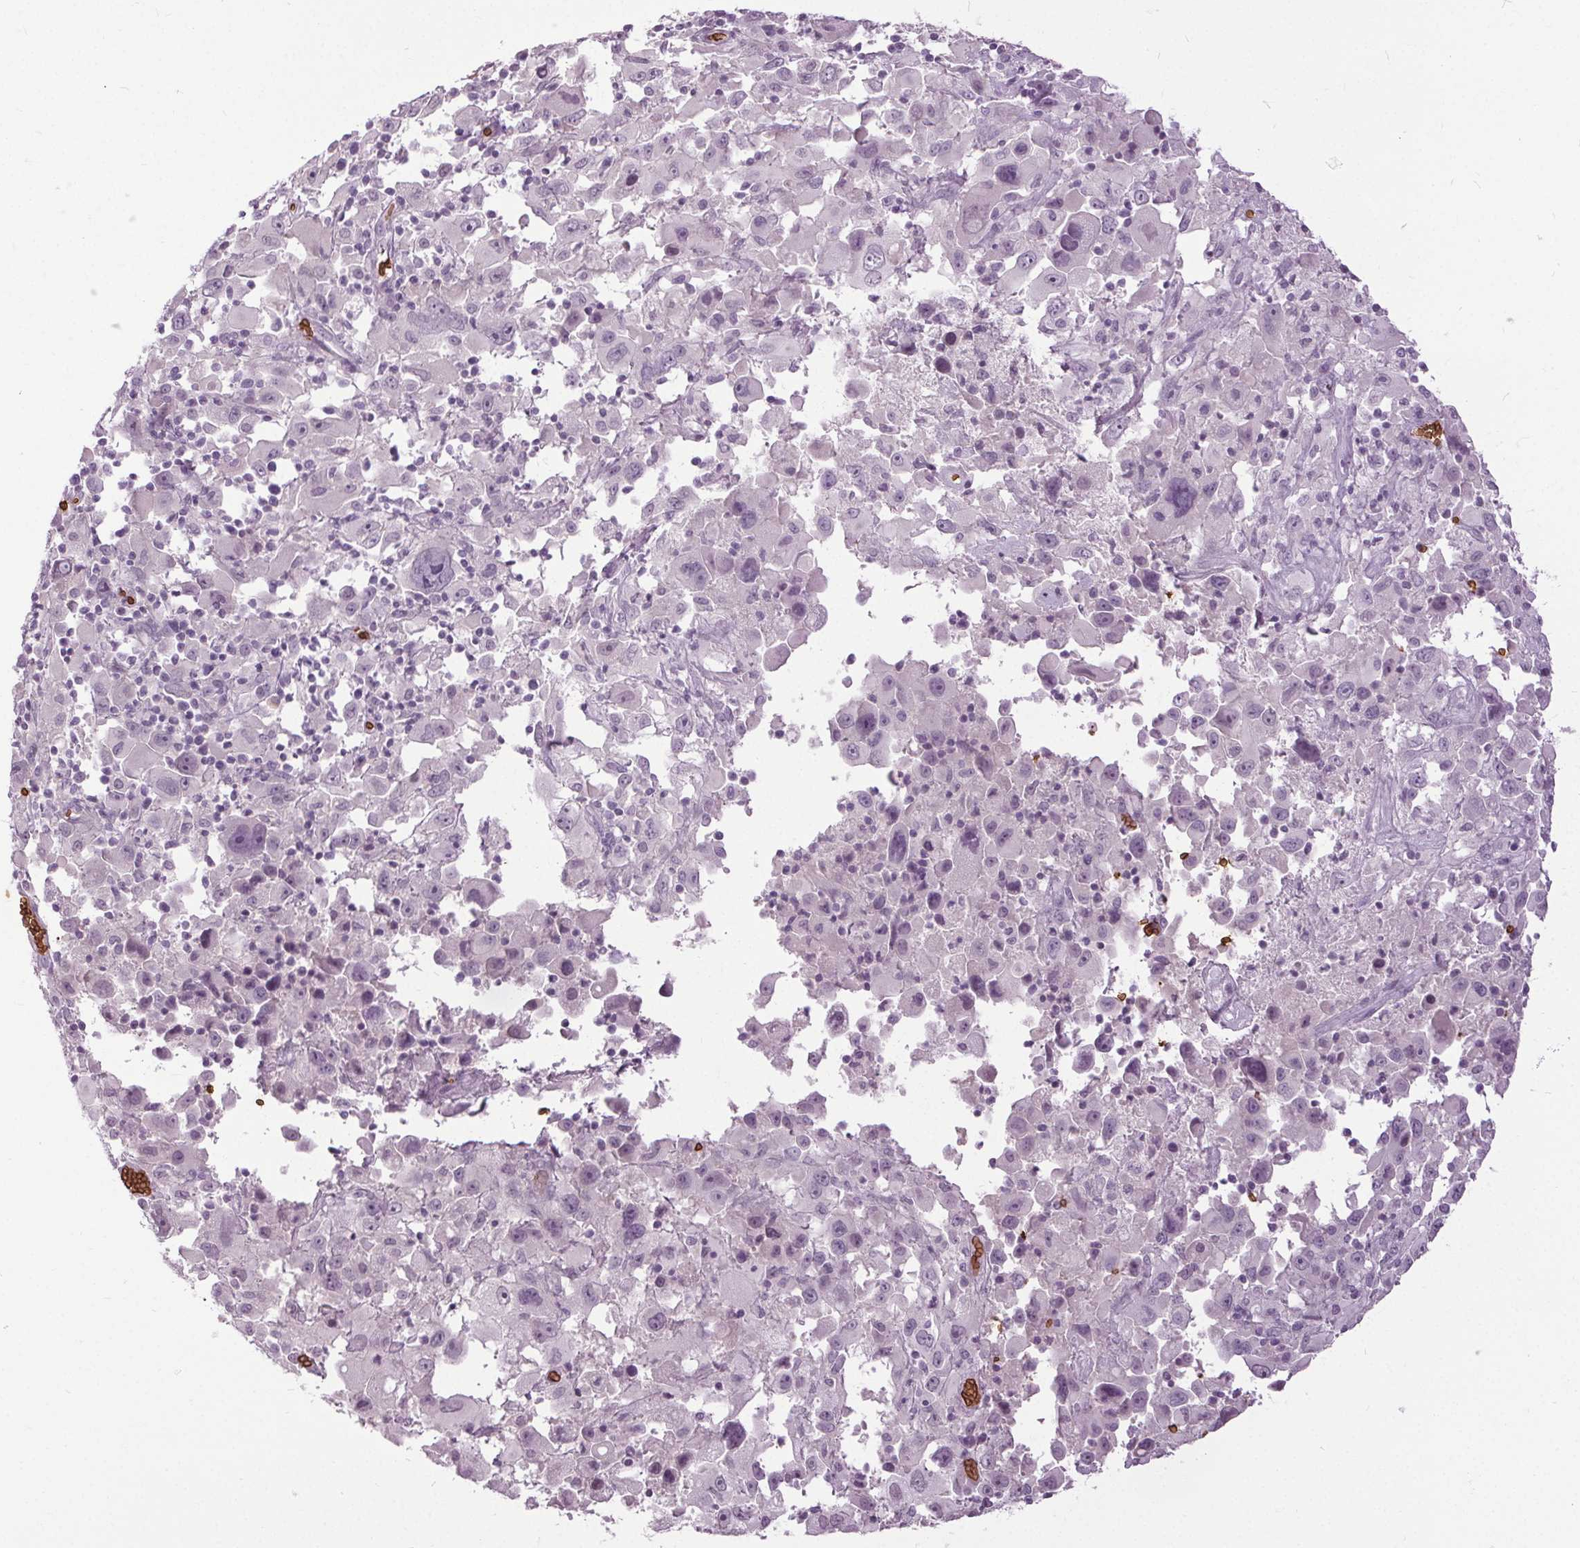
{"staining": {"intensity": "negative", "quantity": "none", "location": "none"}, "tissue": "melanoma", "cell_type": "Tumor cells", "image_type": "cancer", "snomed": [{"axis": "morphology", "description": "Malignant melanoma, Metastatic site"}, {"axis": "topography", "description": "Soft tissue"}], "caption": "The immunohistochemistry micrograph has no significant positivity in tumor cells of malignant melanoma (metastatic site) tissue.", "gene": "SLC4A1", "patient": {"sex": "male", "age": 50}}